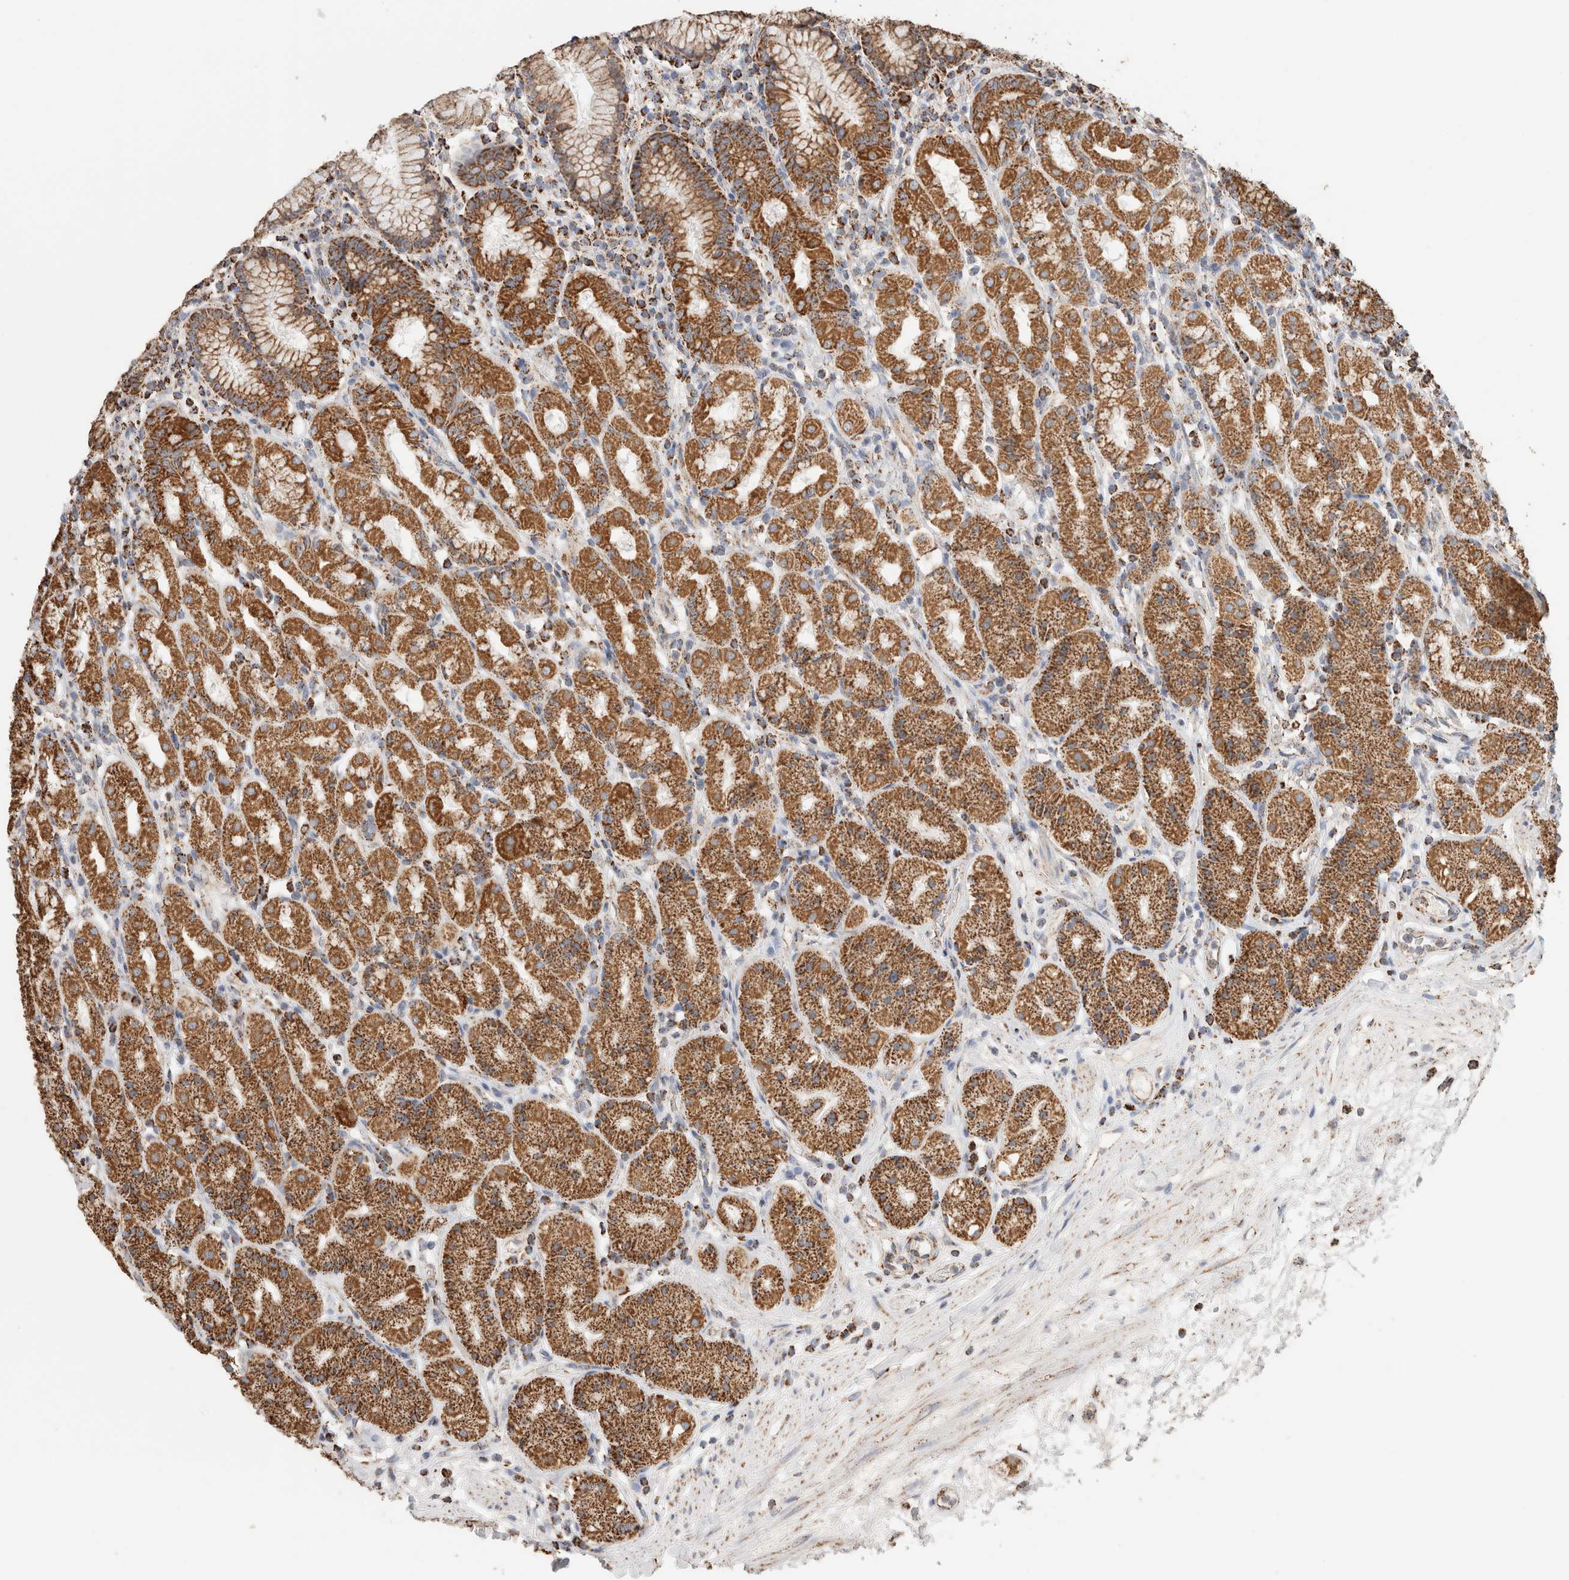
{"staining": {"intensity": "moderate", "quantity": ">75%", "location": "cytoplasmic/membranous"}, "tissue": "stomach", "cell_type": "Glandular cells", "image_type": "normal", "snomed": [{"axis": "morphology", "description": "Normal tissue, NOS"}, {"axis": "topography", "description": "Stomach, lower"}], "caption": "Protein staining of unremarkable stomach demonstrates moderate cytoplasmic/membranous positivity in about >75% of glandular cells. Nuclei are stained in blue.", "gene": "C1QBP", "patient": {"sex": "female", "age": 56}}